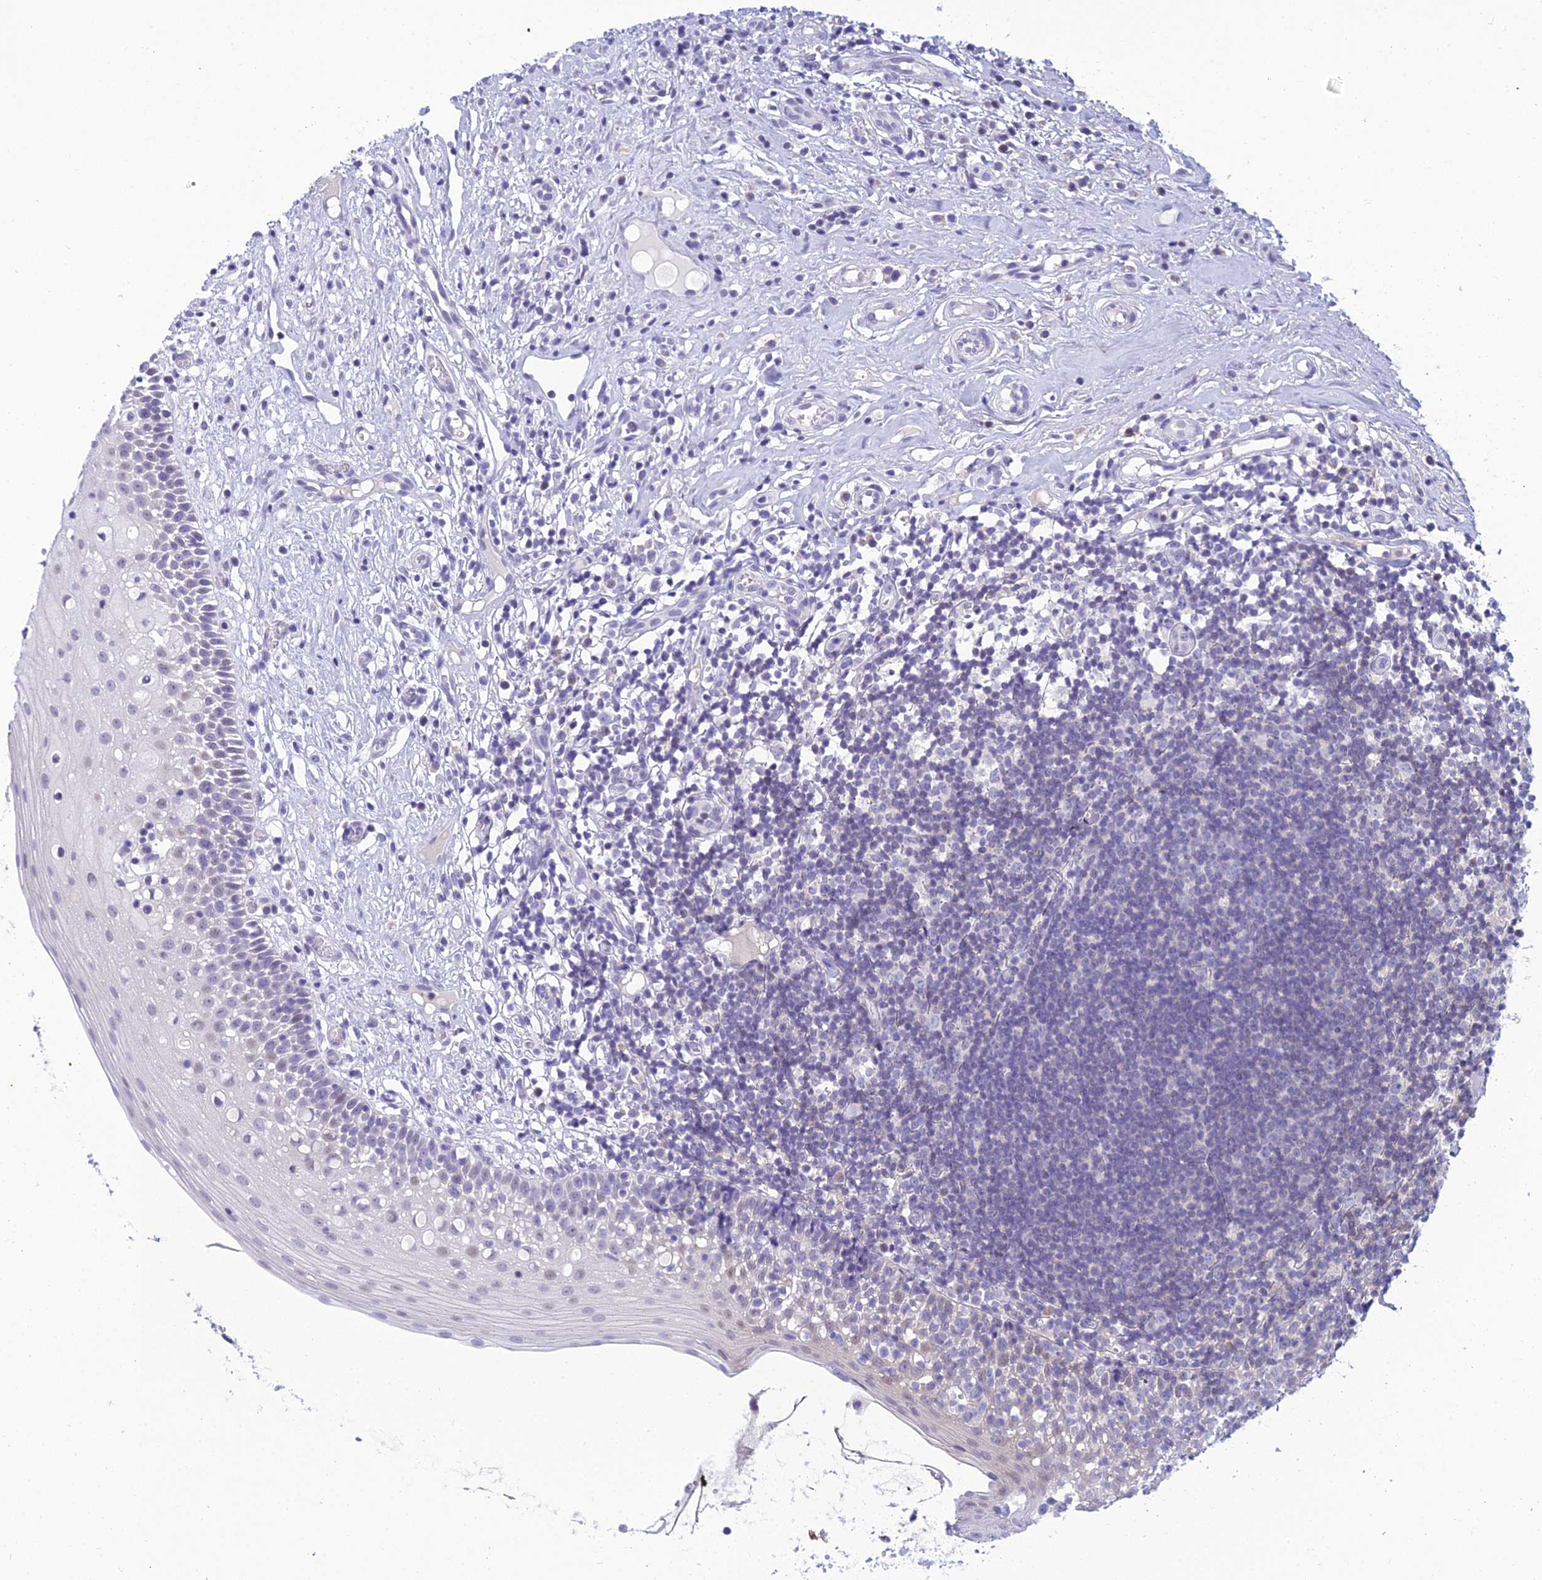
{"staining": {"intensity": "negative", "quantity": "none", "location": "none"}, "tissue": "oral mucosa", "cell_type": "Squamous epithelial cells", "image_type": "normal", "snomed": [{"axis": "morphology", "description": "Normal tissue, NOS"}, {"axis": "topography", "description": "Oral tissue"}], "caption": "There is no significant positivity in squamous epithelial cells of oral mucosa. (DAB immunohistochemistry, high magnification).", "gene": "ZMIZ1", "patient": {"sex": "female", "age": 69}}